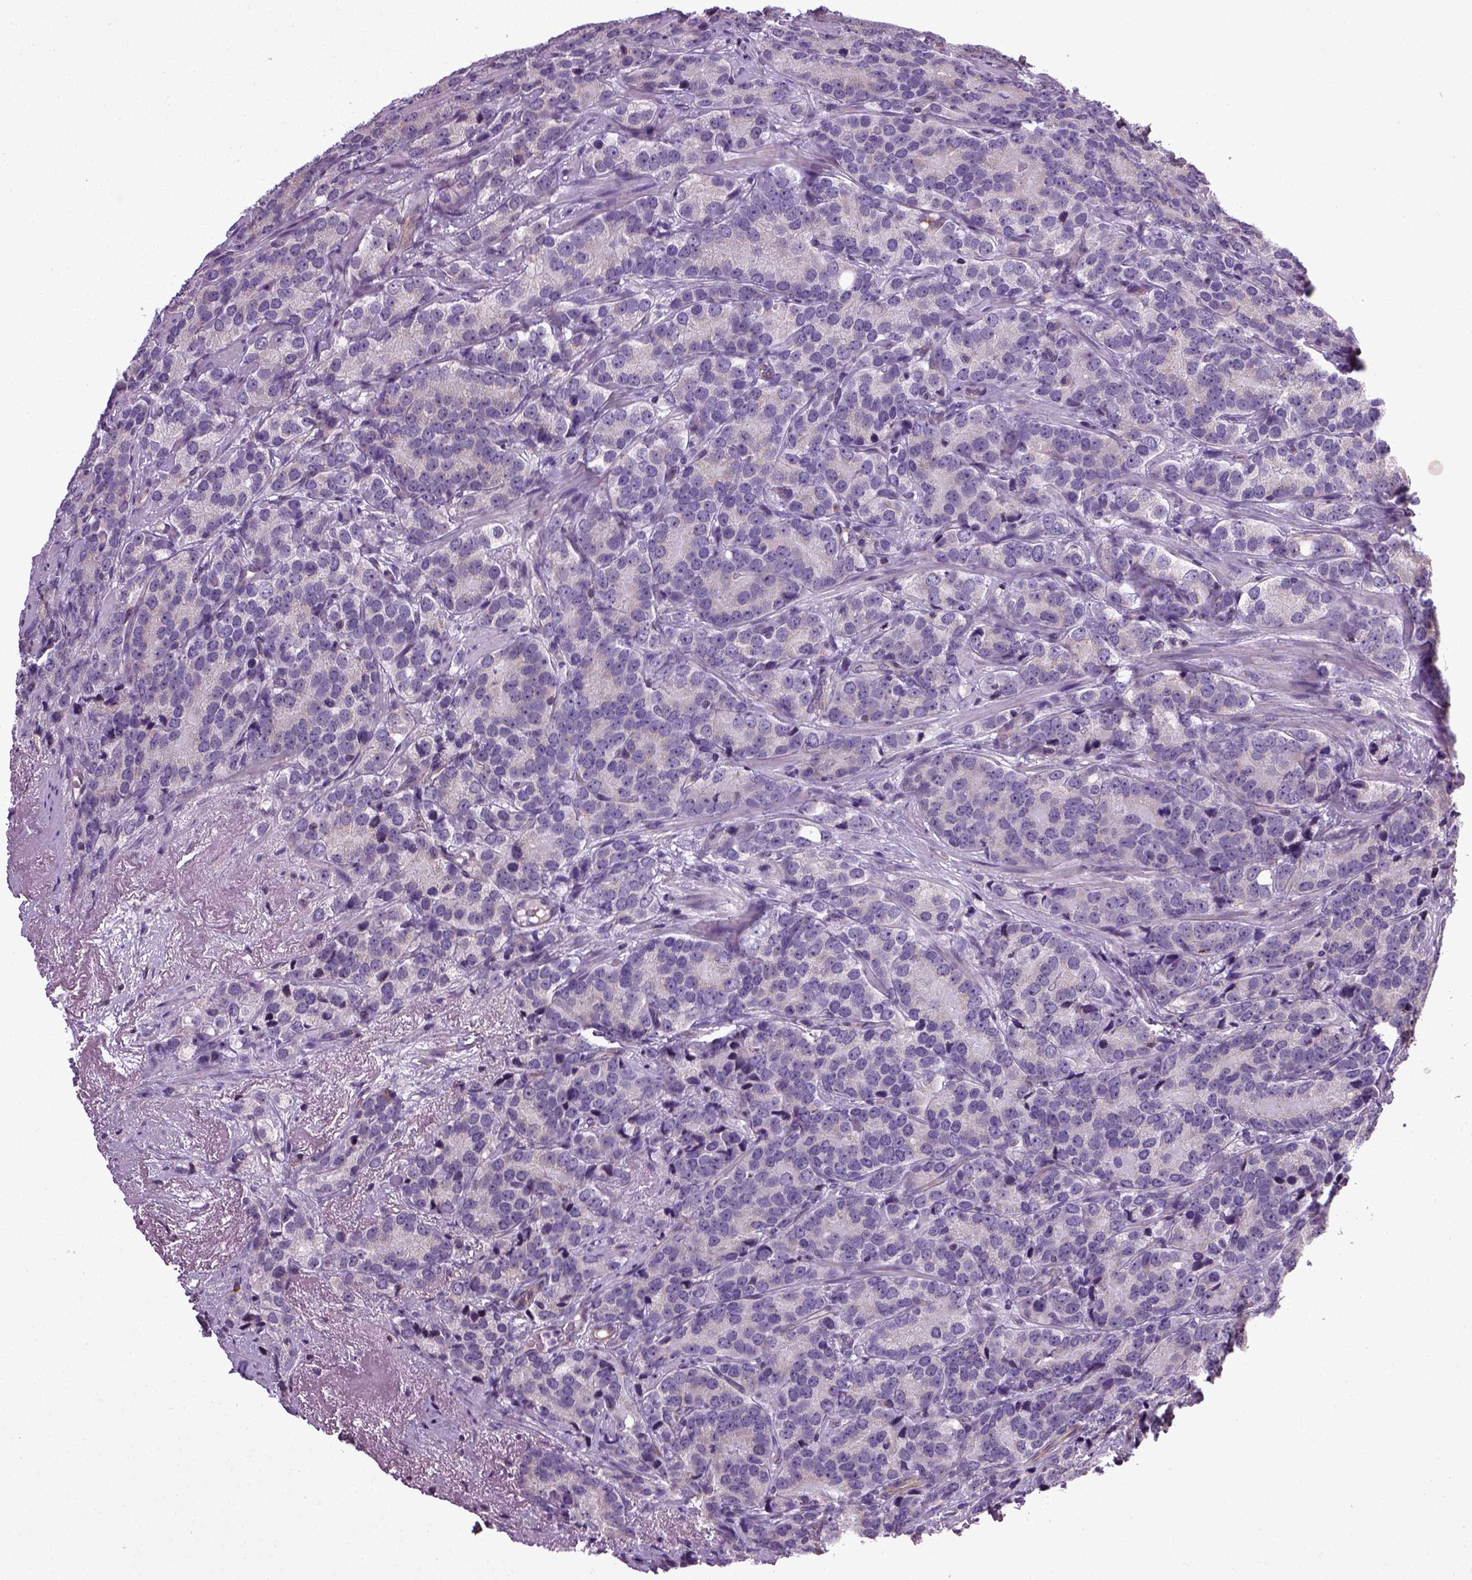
{"staining": {"intensity": "negative", "quantity": "none", "location": "none"}, "tissue": "prostate cancer", "cell_type": "Tumor cells", "image_type": "cancer", "snomed": [{"axis": "morphology", "description": "Adenocarcinoma, NOS"}, {"axis": "topography", "description": "Prostate"}], "caption": "Histopathology image shows no protein positivity in tumor cells of prostate cancer (adenocarcinoma) tissue.", "gene": "TPRG1", "patient": {"sex": "male", "age": 71}}